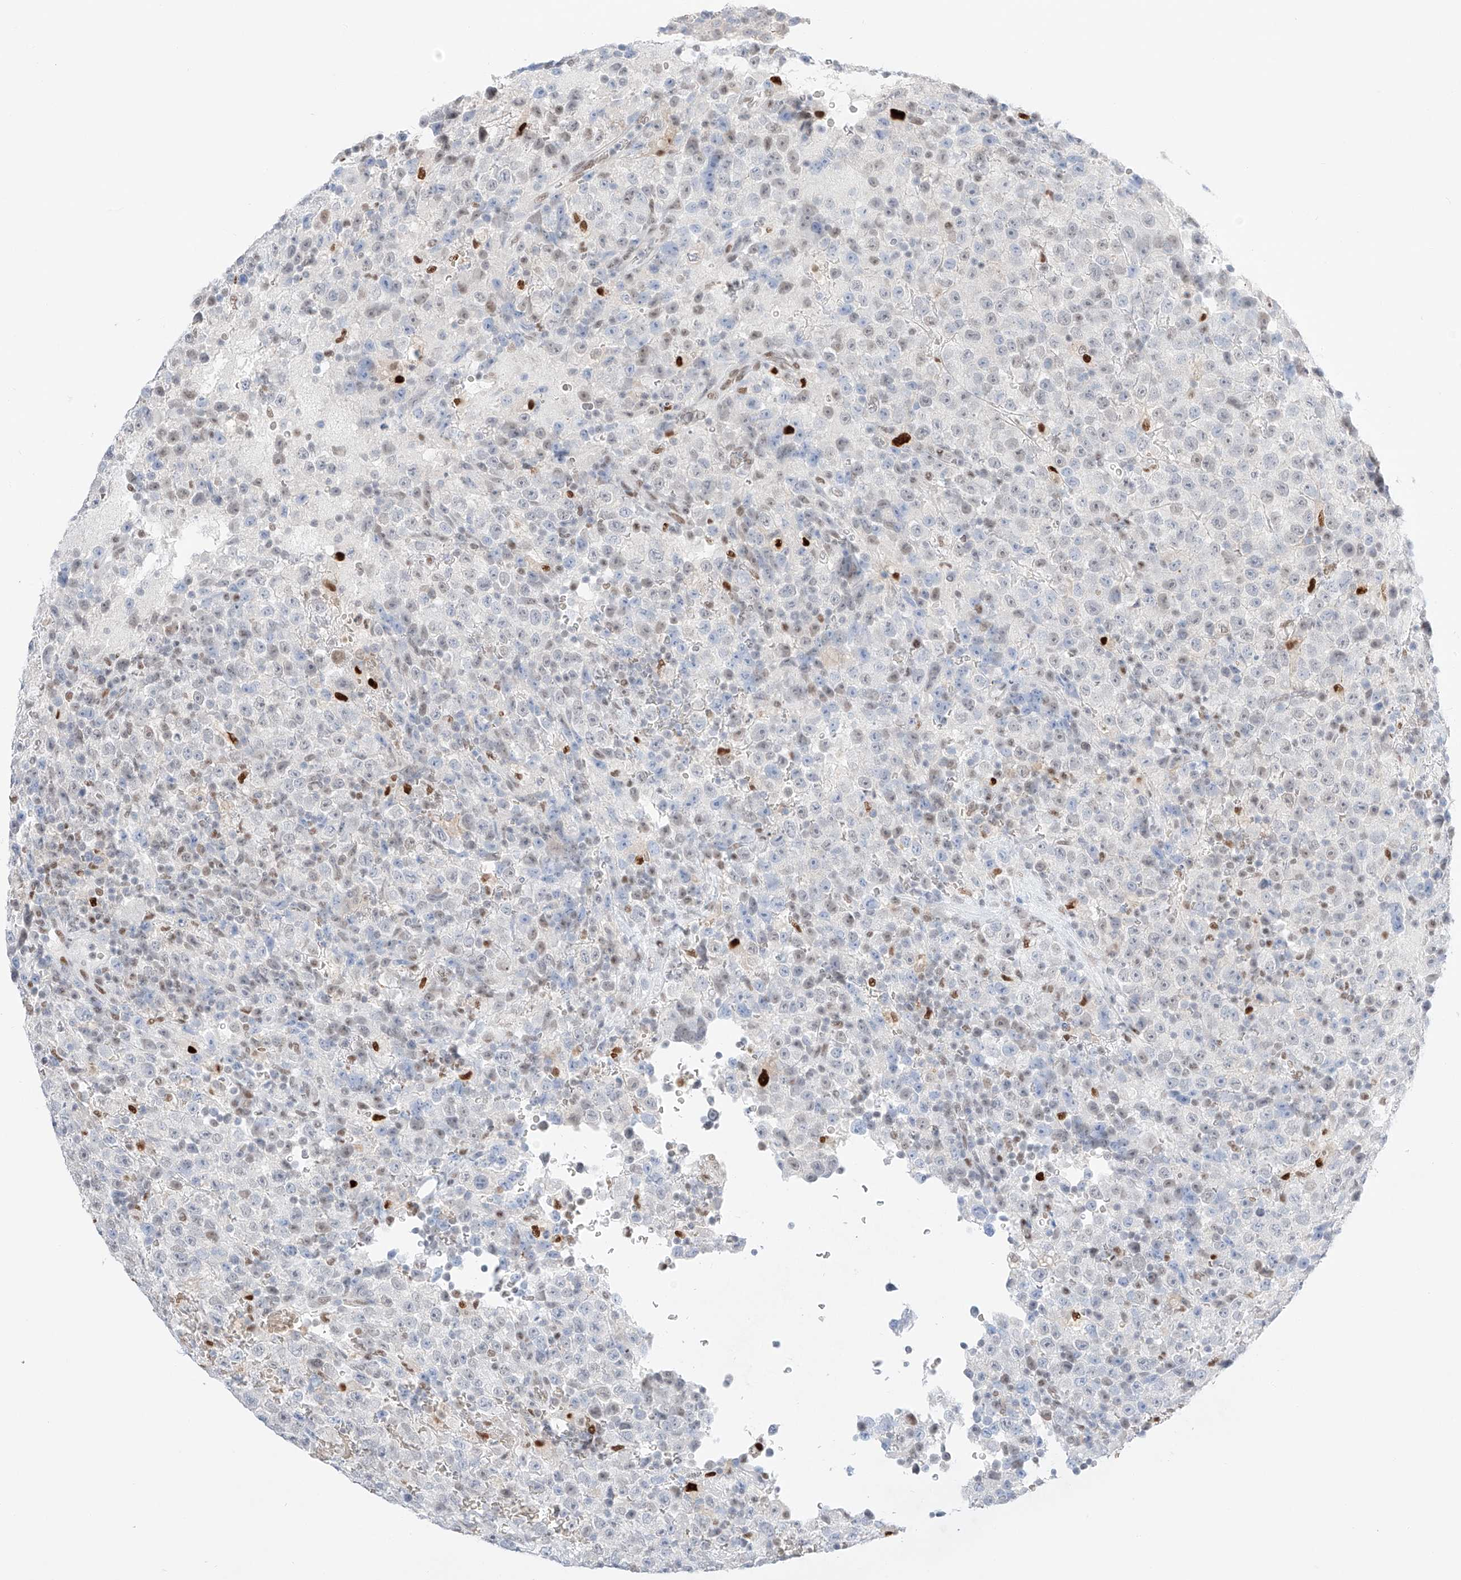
{"staining": {"intensity": "negative", "quantity": "none", "location": "none"}, "tissue": "testis cancer", "cell_type": "Tumor cells", "image_type": "cancer", "snomed": [{"axis": "morphology", "description": "Seminoma, NOS"}, {"axis": "topography", "description": "Testis"}], "caption": "A high-resolution image shows immunohistochemistry staining of testis cancer, which shows no significant staining in tumor cells.", "gene": "APIP", "patient": {"sex": "male", "age": 22}}